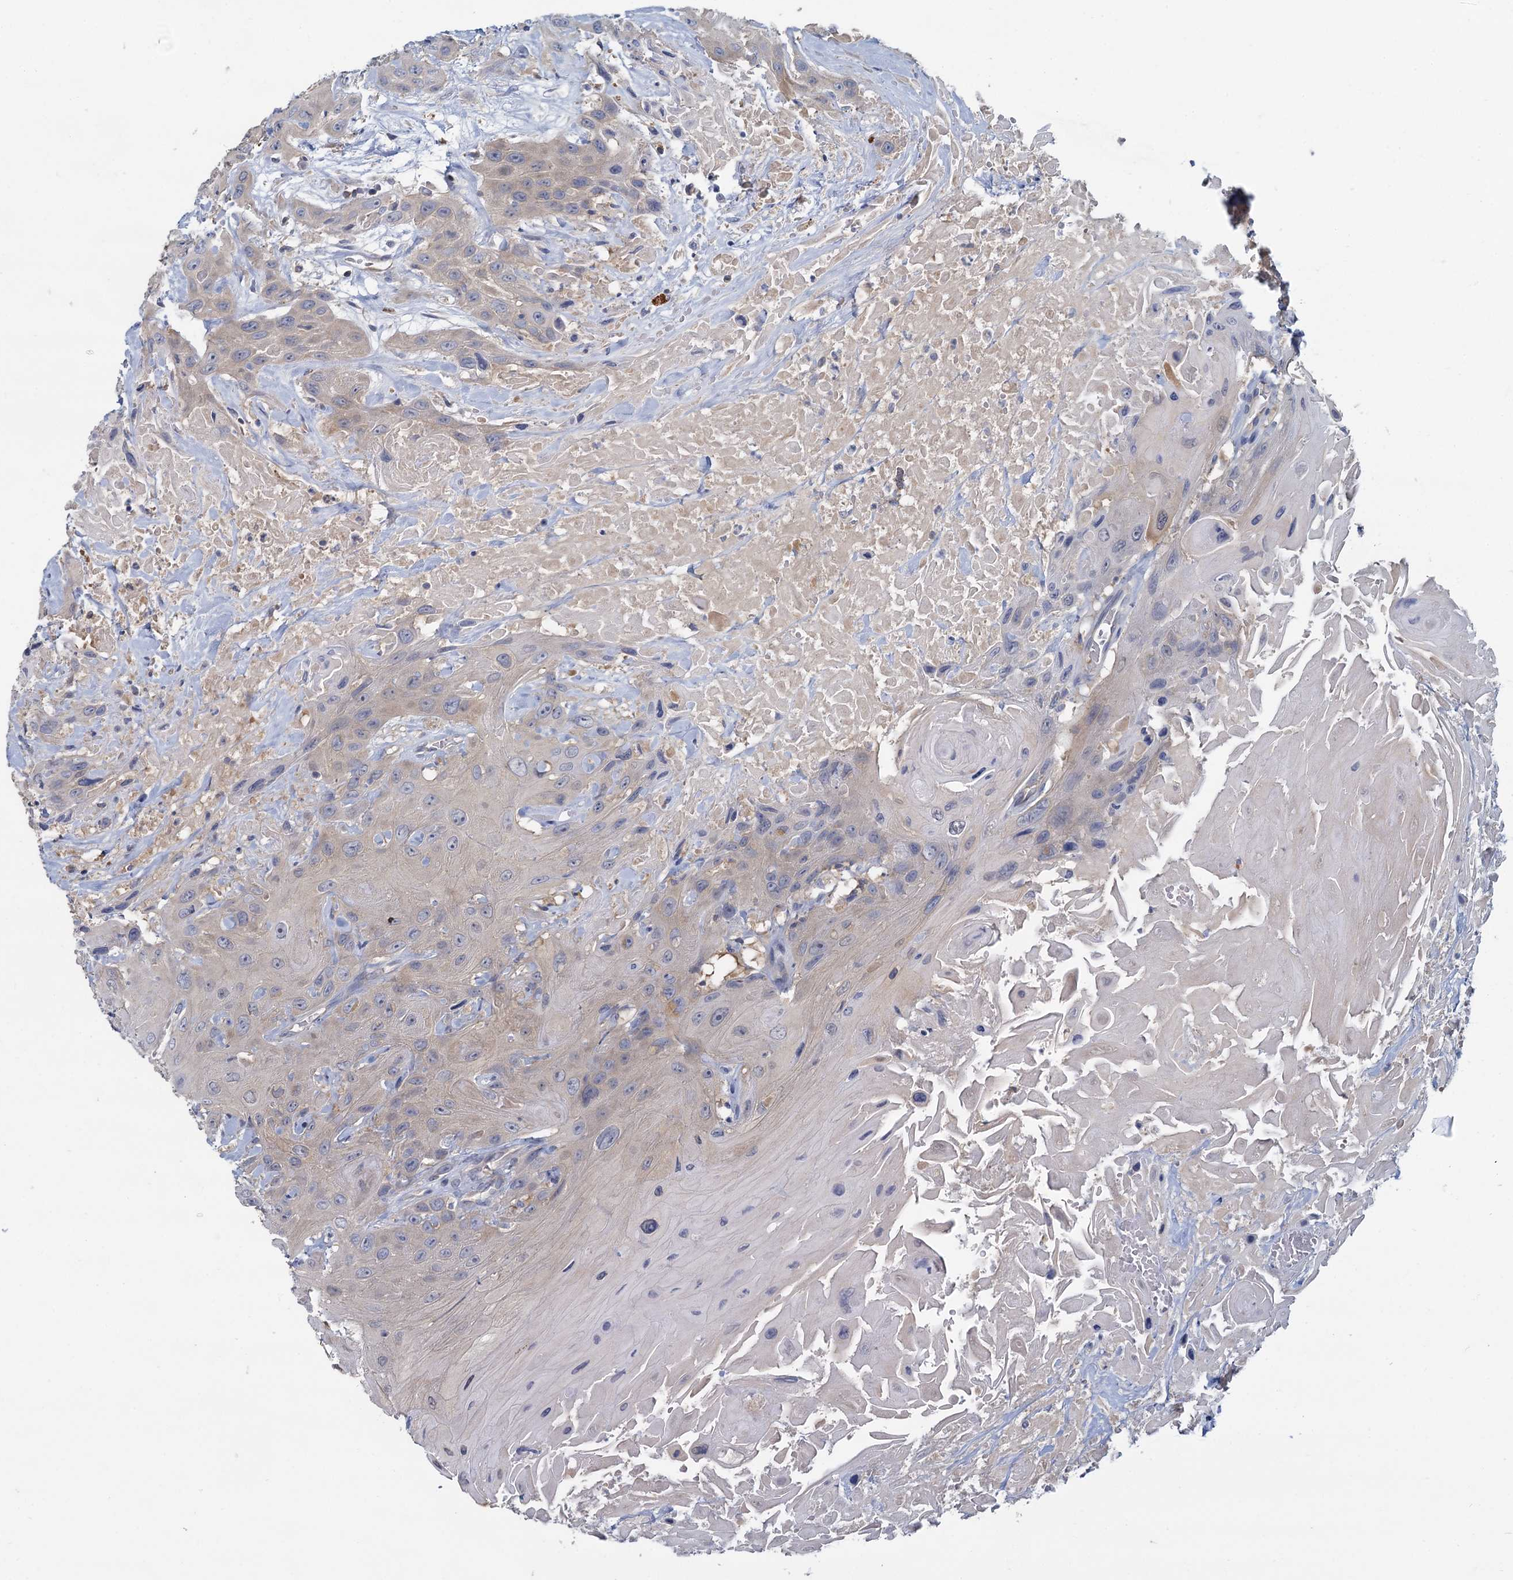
{"staining": {"intensity": "negative", "quantity": "none", "location": "none"}, "tissue": "head and neck cancer", "cell_type": "Tumor cells", "image_type": "cancer", "snomed": [{"axis": "morphology", "description": "Squamous cell carcinoma, NOS"}, {"axis": "topography", "description": "Head-Neck"}], "caption": "Immunohistochemistry photomicrograph of head and neck squamous cell carcinoma stained for a protein (brown), which reveals no positivity in tumor cells.", "gene": "ACSM3", "patient": {"sex": "male", "age": 81}}